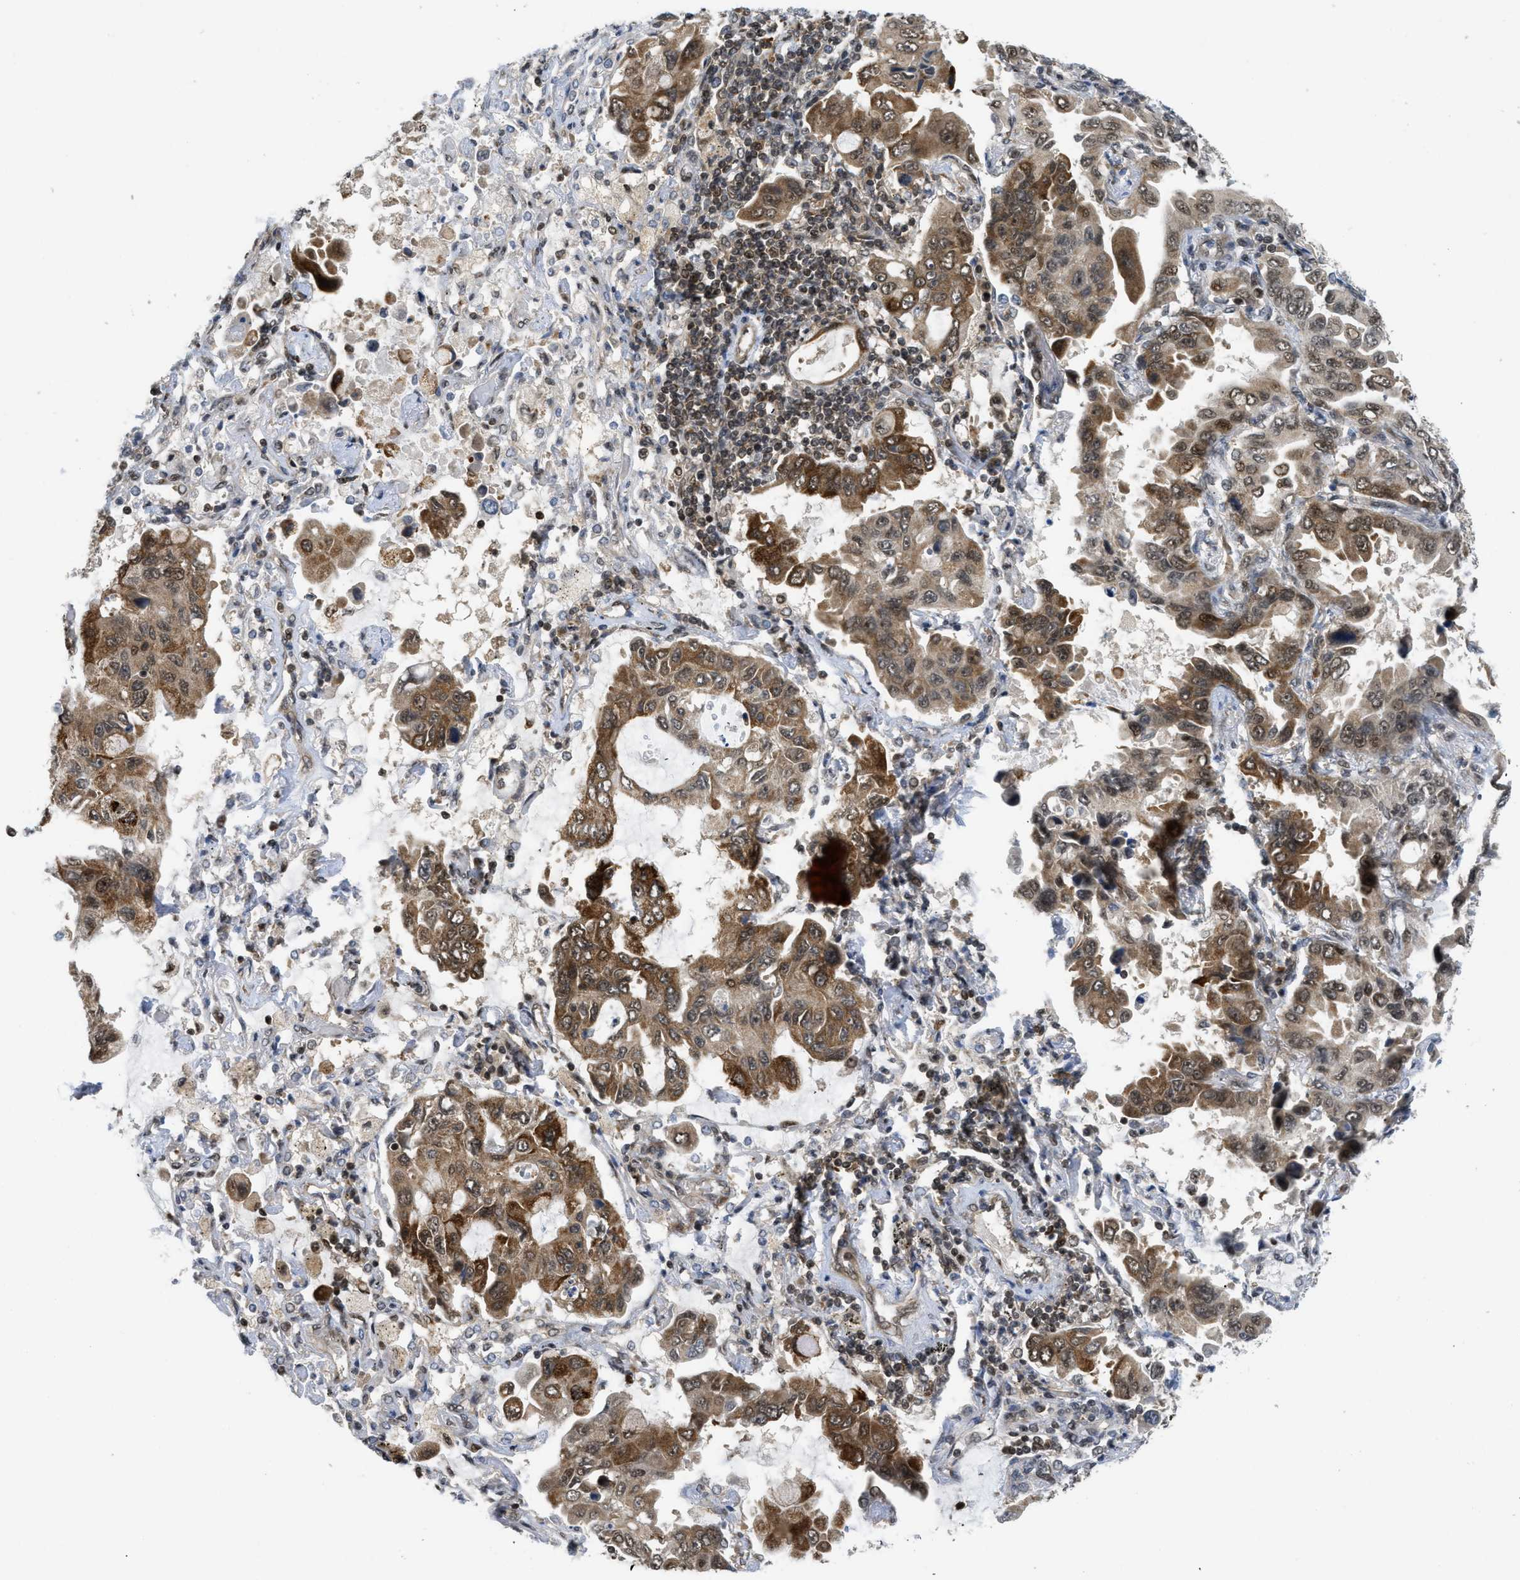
{"staining": {"intensity": "moderate", "quantity": ">75%", "location": "cytoplasmic/membranous,nuclear"}, "tissue": "lung cancer", "cell_type": "Tumor cells", "image_type": "cancer", "snomed": [{"axis": "morphology", "description": "Adenocarcinoma, NOS"}, {"axis": "topography", "description": "Lung"}], "caption": "Brown immunohistochemical staining in lung adenocarcinoma exhibits moderate cytoplasmic/membranous and nuclear positivity in about >75% of tumor cells. The staining was performed using DAB (3,3'-diaminobenzidine) to visualize the protein expression in brown, while the nuclei were stained in blue with hematoxylin (Magnification: 20x).", "gene": "TACC1", "patient": {"sex": "male", "age": 64}}